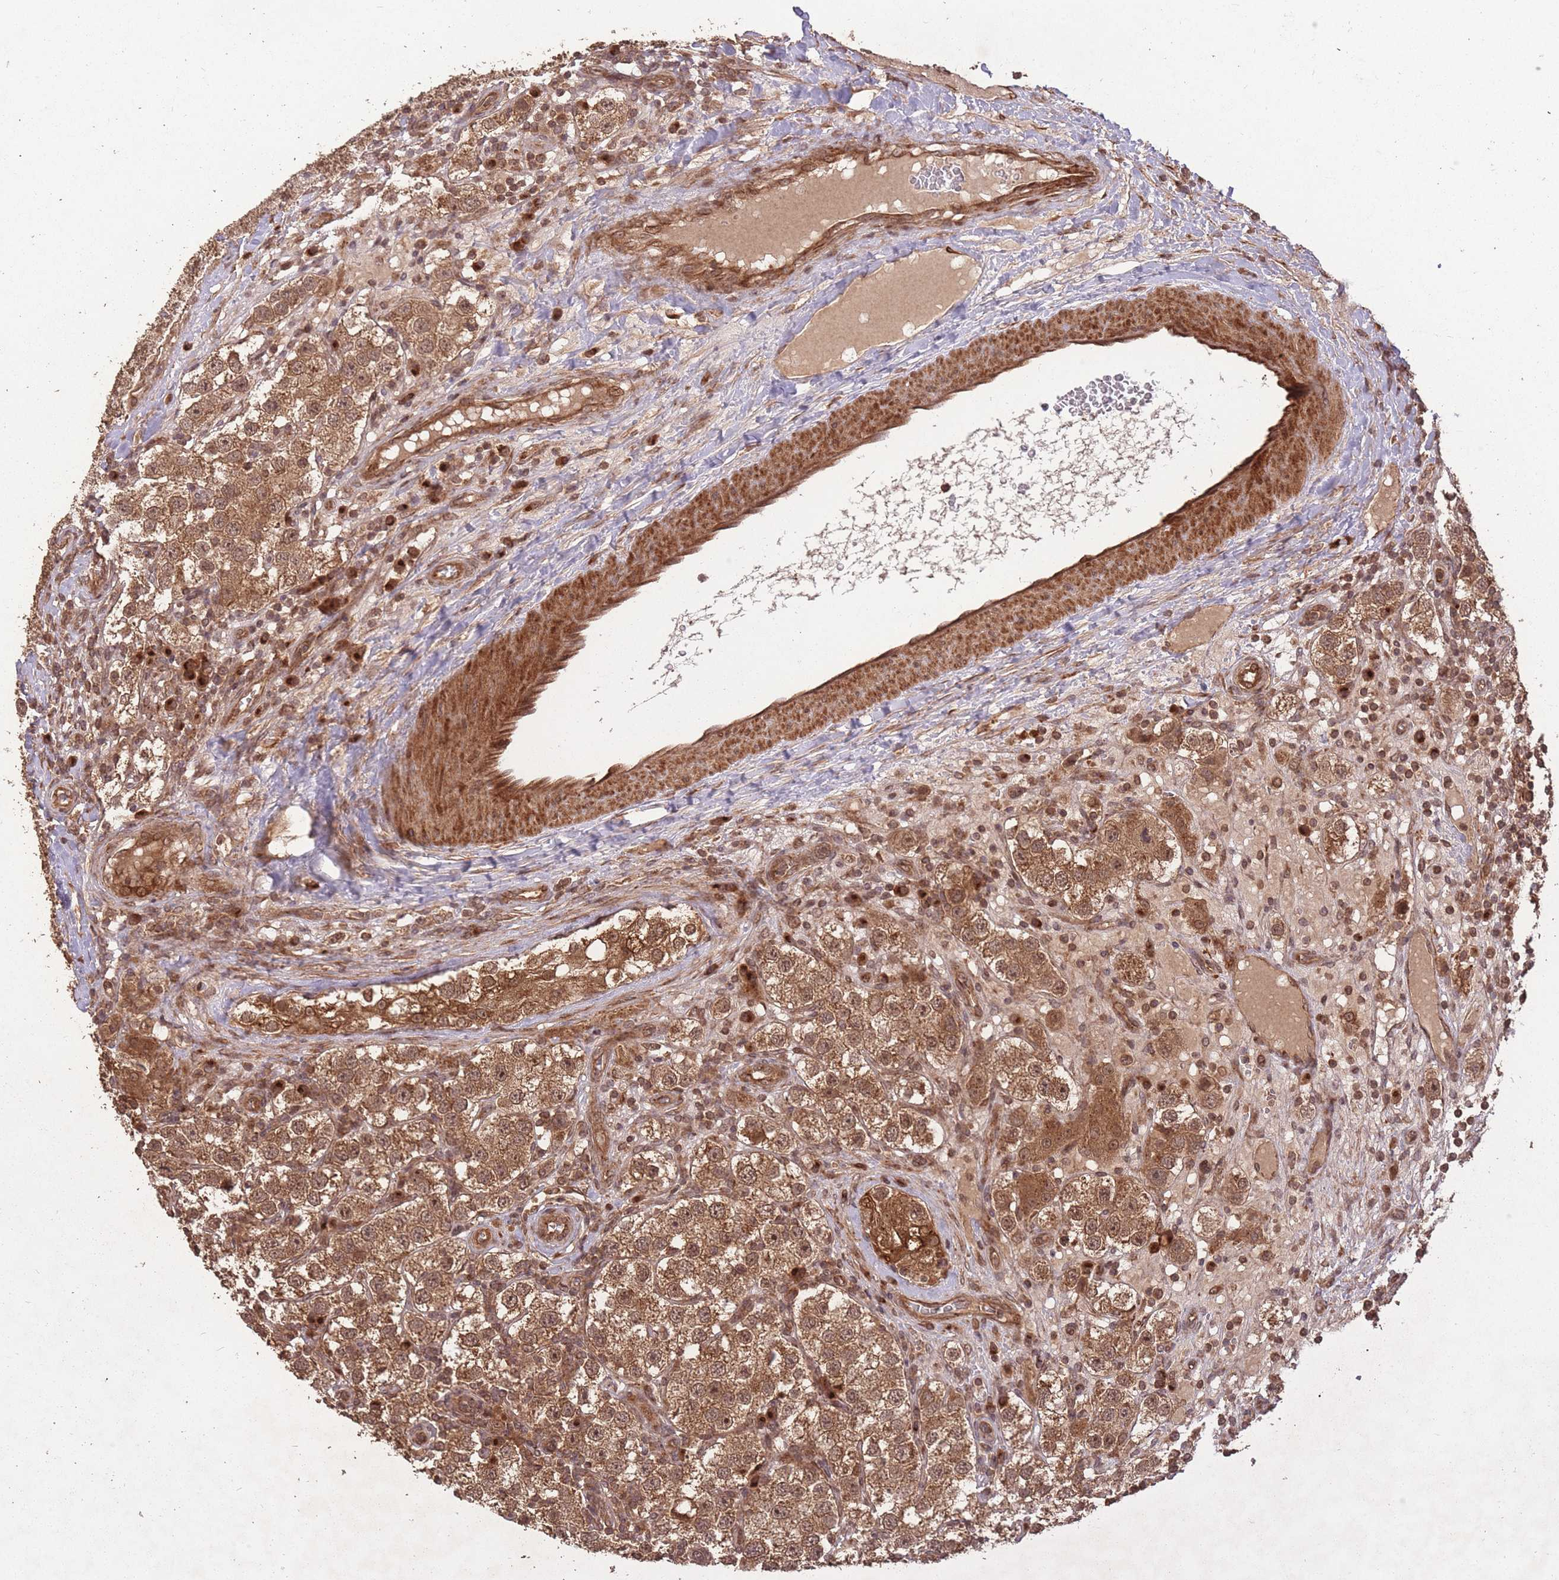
{"staining": {"intensity": "strong", "quantity": ">75%", "location": "cytoplasmic/membranous,nuclear"}, "tissue": "testis cancer", "cell_type": "Tumor cells", "image_type": "cancer", "snomed": [{"axis": "morphology", "description": "Seminoma, NOS"}, {"axis": "topography", "description": "Testis"}], "caption": "Brown immunohistochemical staining in testis cancer reveals strong cytoplasmic/membranous and nuclear staining in about >75% of tumor cells.", "gene": "ERBB3", "patient": {"sex": "male", "age": 37}}